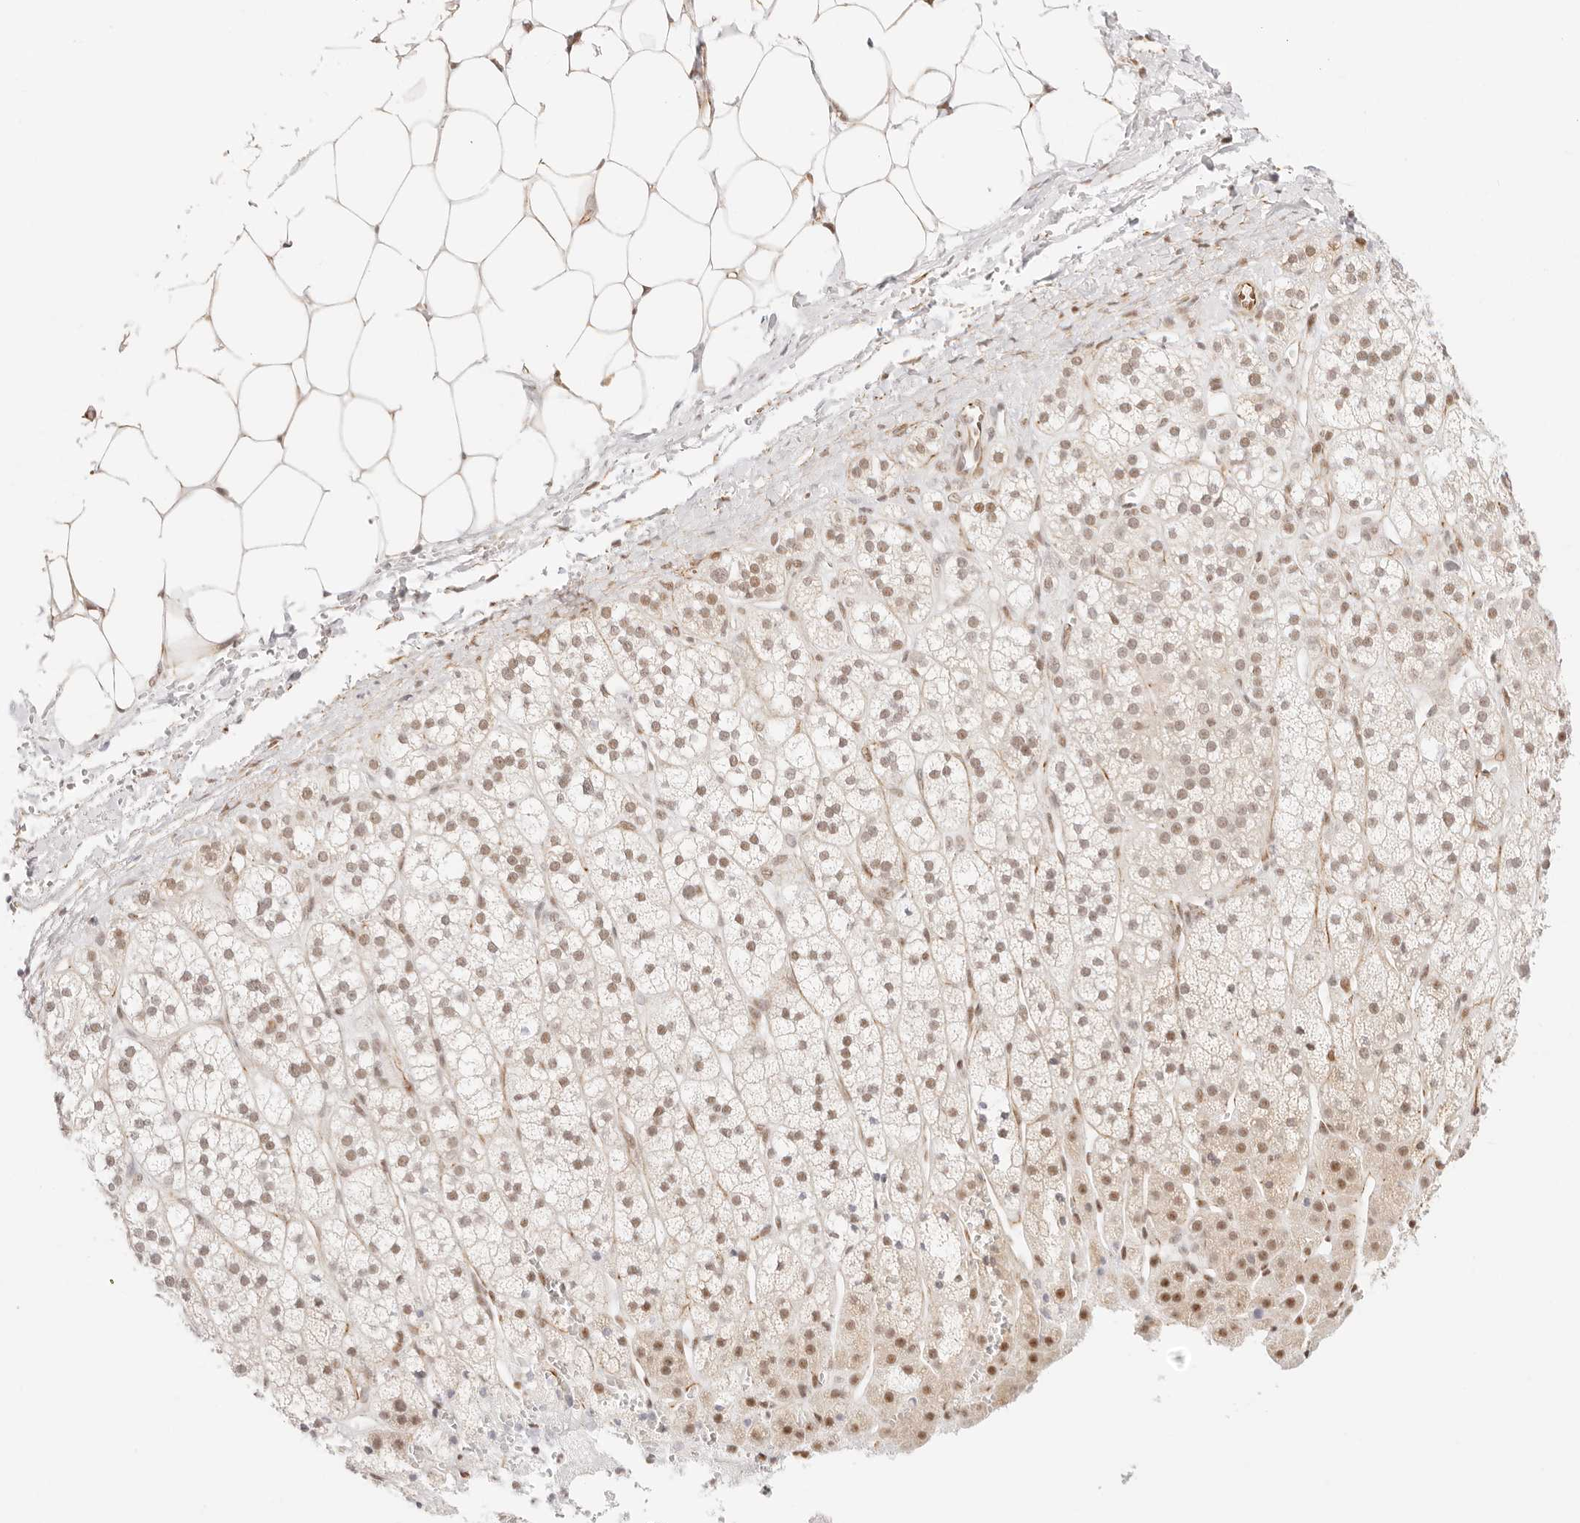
{"staining": {"intensity": "strong", "quantity": "<25%", "location": "nuclear"}, "tissue": "adrenal gland", "cell_type": "Glandular cells", "image_type": "normal", "snomed": [{"axis": "morphology", "description": "Normal tissue, NOS"}, {"axis": "topography", "description": "Adrenal gland"}], "caption": "IHC image of benign adrenal gland: human adrenal gland stained using IHC shows medium levels of strong protein expression localized specifically in the nuclear of glandular cells, appearing as a nuclear brown color.", "gene": "ZC3H11A", "patient": {"sex": "male", "age": 56}}